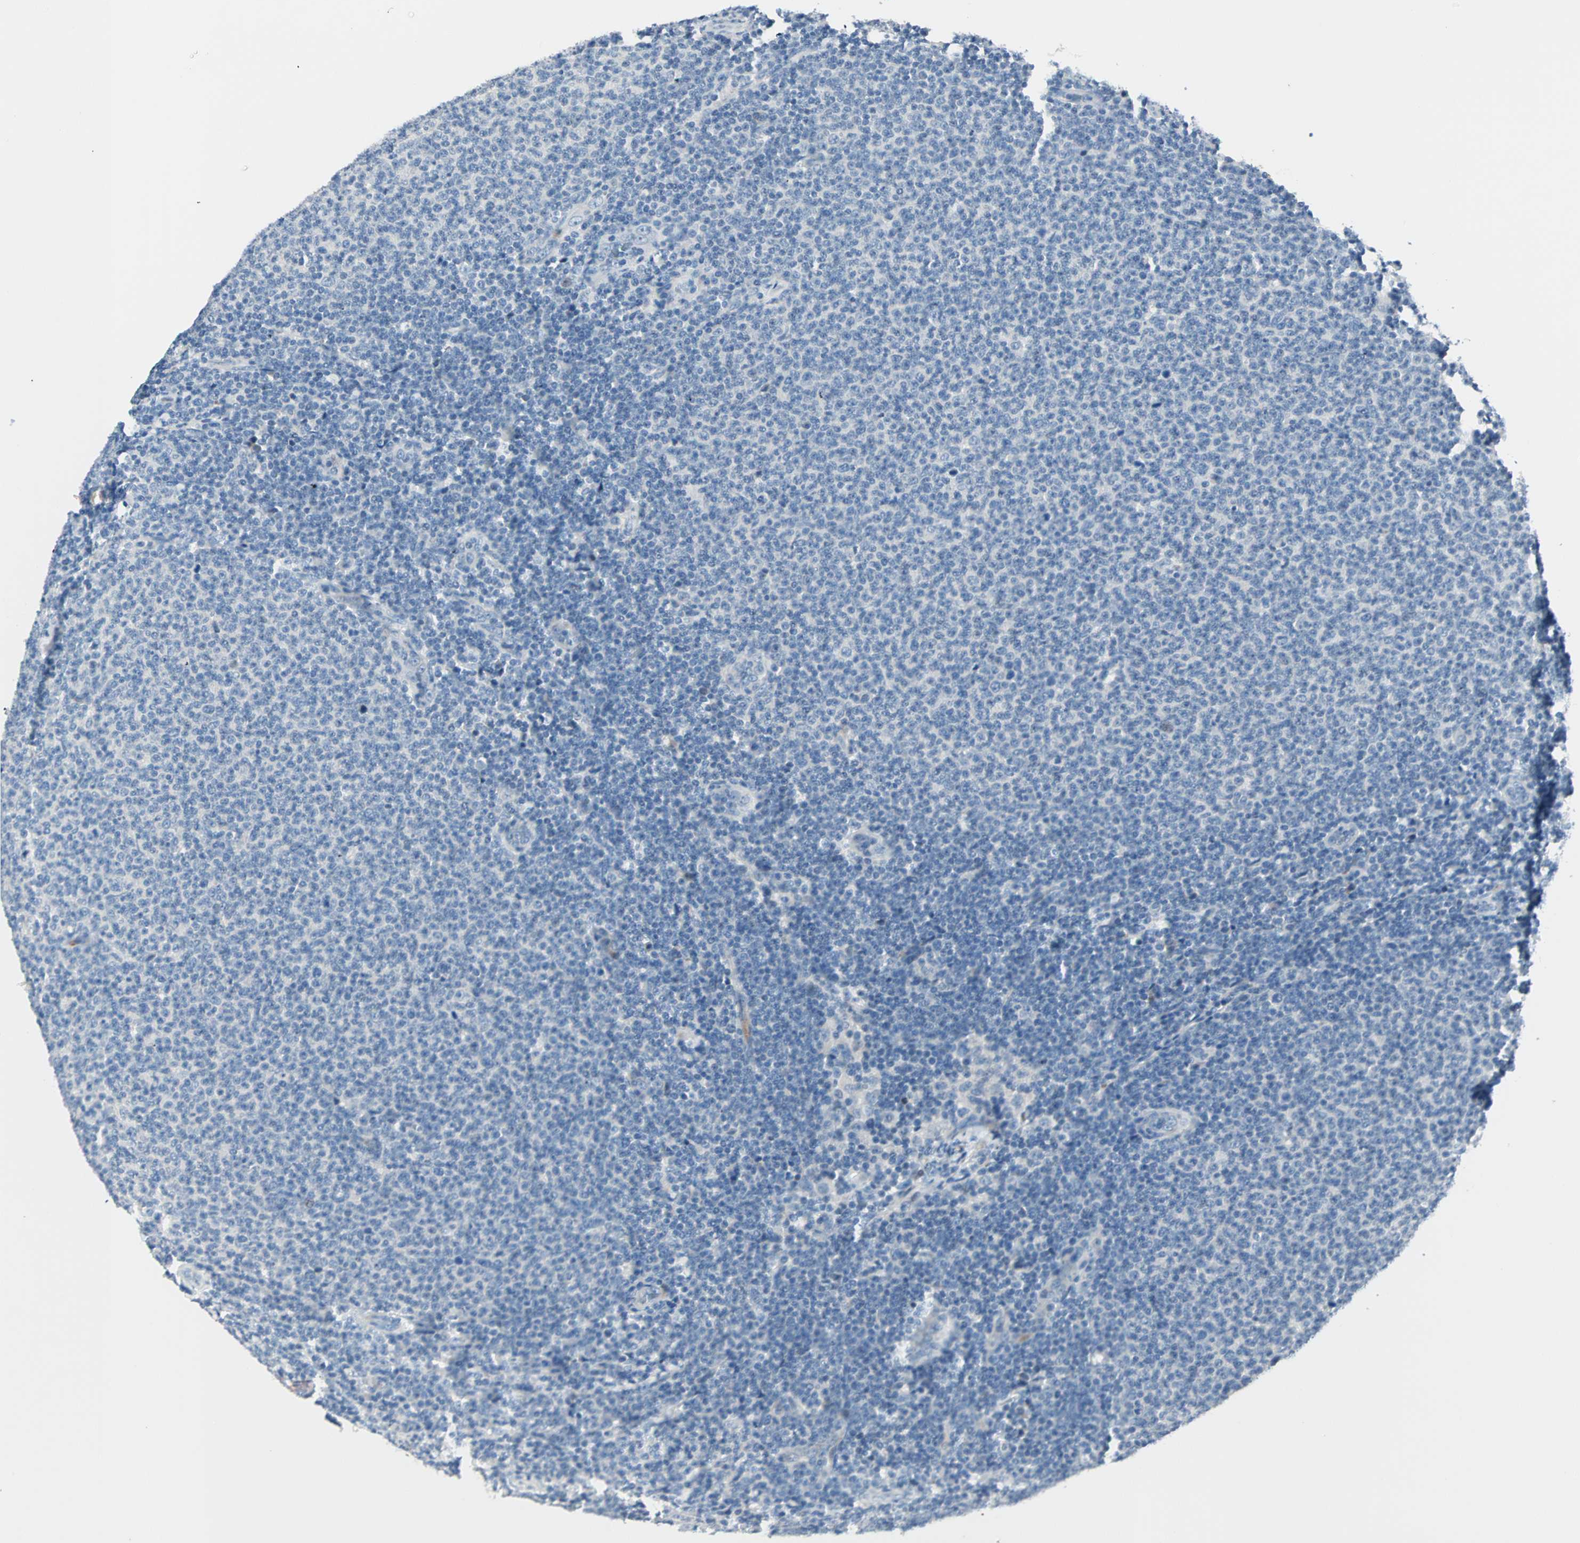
{"staining": {"intensity": "negative", "quantity": "none", "location": "none"}, "tissue": "lymphoma", "cell_type": "Tumor cells", "image_type": "cancer", "snomed": [{"axis": "morphology", "description": "Malignant lymphoma, non-Hodgkin's type, Low grade"}, {"axis": "topography", "description": "Lymph node"}], "caption": "Tumor cells show no significant expression in low-grade malignant lymphoma, non-Hodgkin's type.", "gene": "NEFH", "patient": {"sex": "male", "age": 66}}